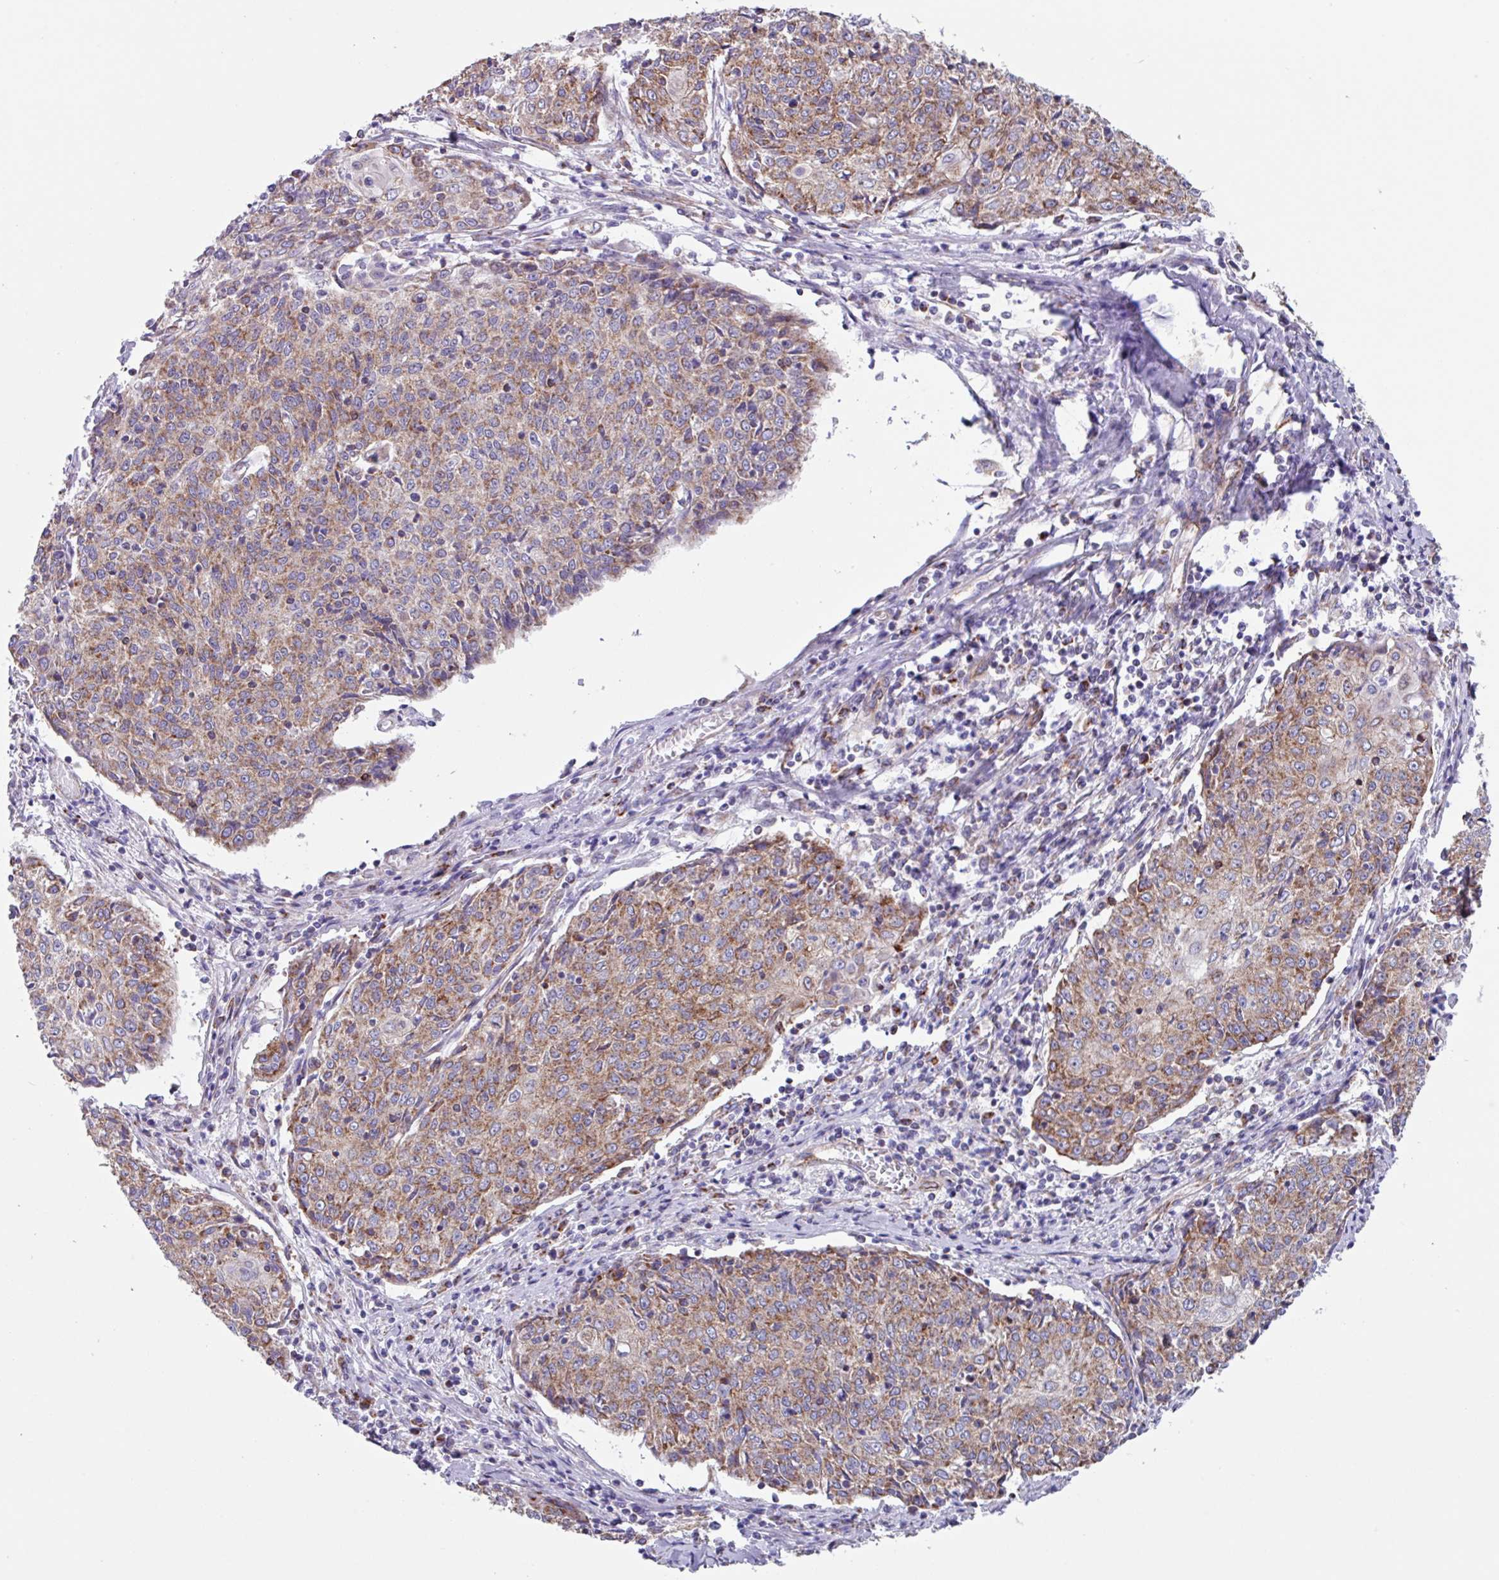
{"staining": {"intensity": "moderate", "quantity": ">75%", "location": "cytoplasmic/membranous"}, "tissue": "cervical cancer", "cell_type": "Tumor cells", "image_type": "cancer", "snomed": [{"axis": "morphology", "description": "Squamous cell carcinoma, NOS"}, {"axis": "topography", "description": "Cervix"}], "caption": "Immunohistochemistry (IHC) micrograph of neoplastic tissue: squamous cell carcinoma (cervical) stained using immunohistochemistry shows medium levels of moderate protein expression localized specifically in the cytoplasmic/membranous of tumor cells, appearing as a cytoplasmic/membranous brown color.", "gene": "OTULIN", "patient": {"sex": "female", "age": 48}}